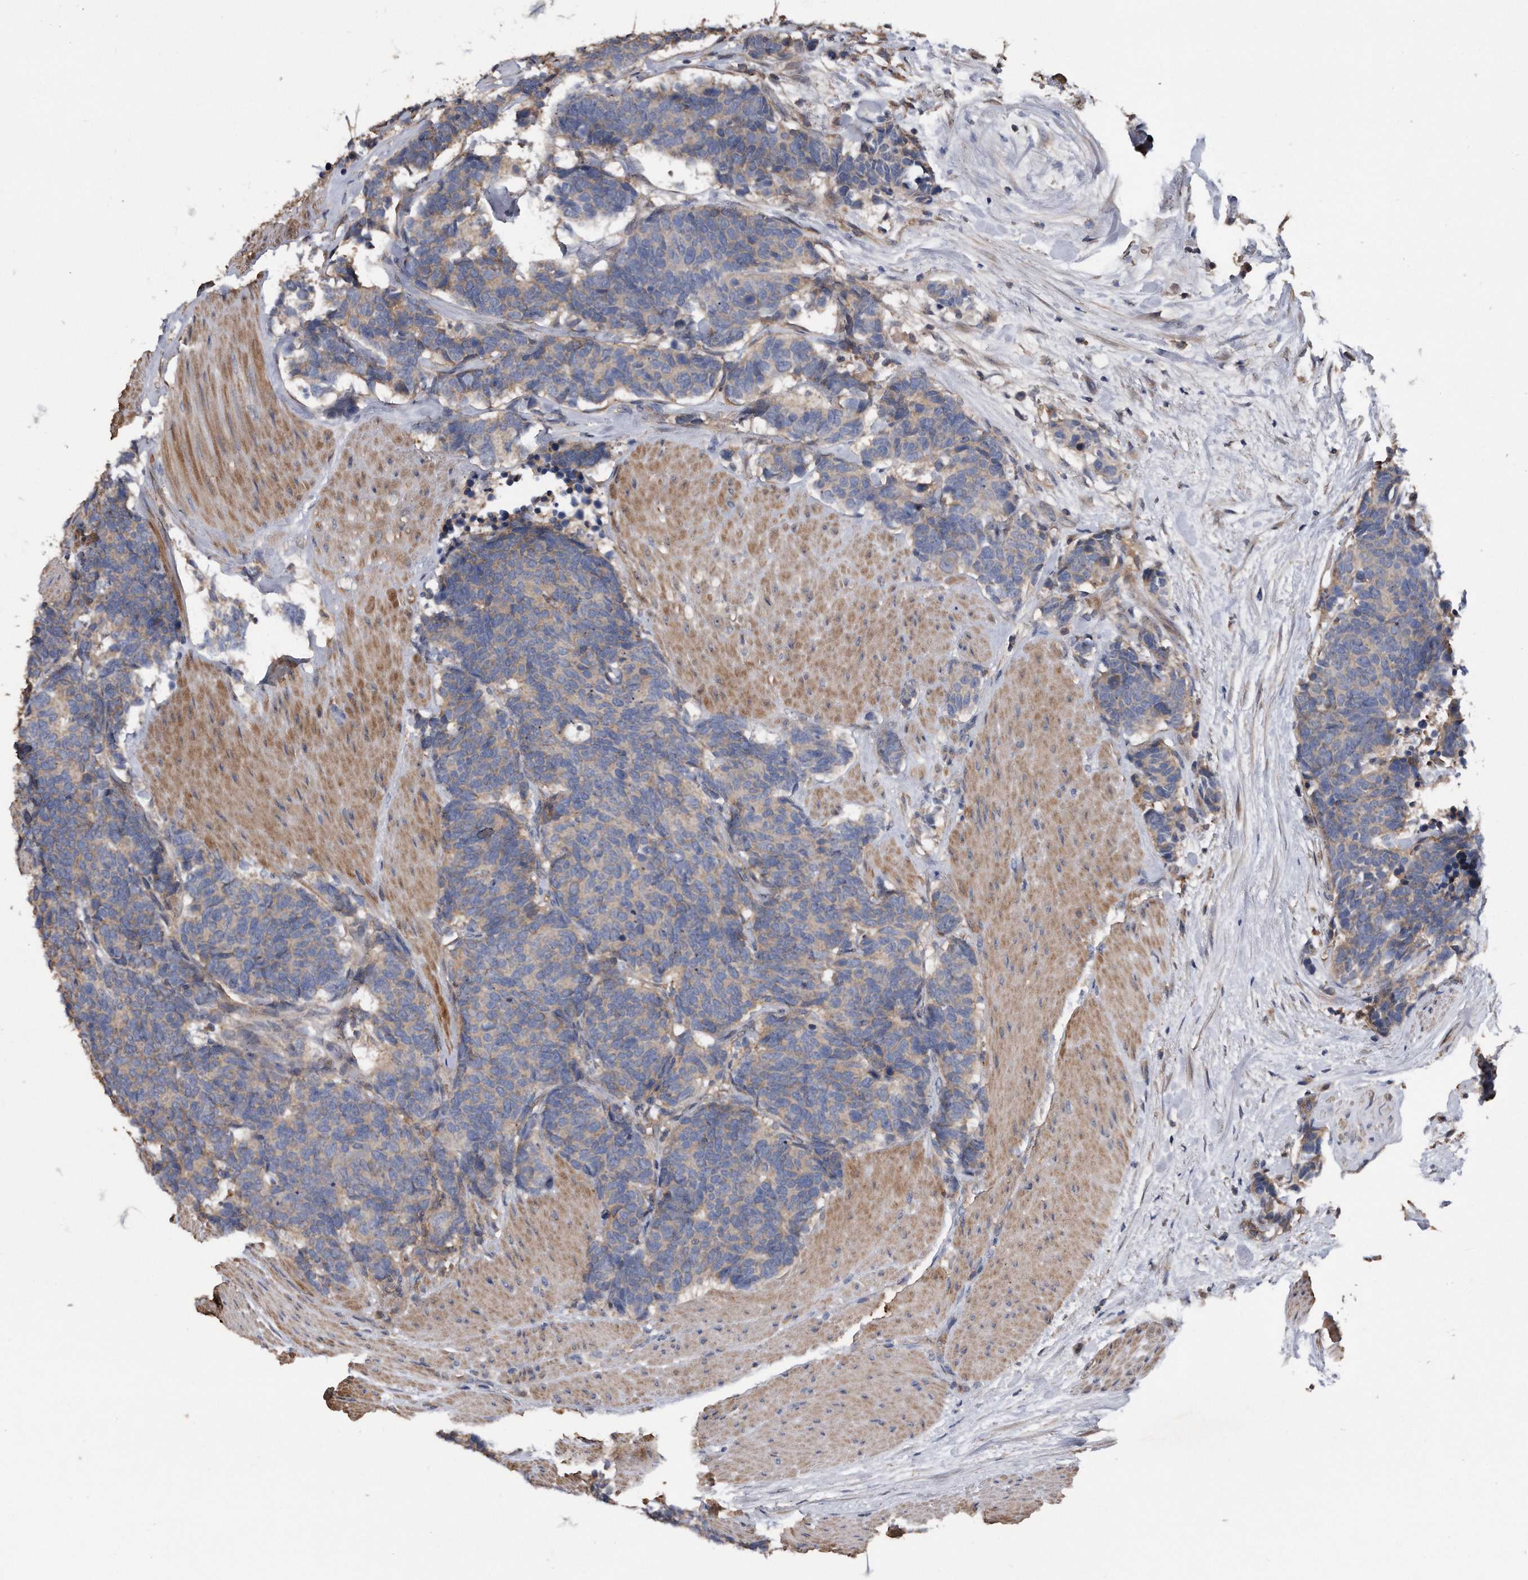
{"staining": {"intensity": "weak", "quantity": "25%-75%", "location": "cytoplasmic/membranous"}, "tissue": "carcinoid", "cell_type": "Tumor cells", "image_type": "cancer", "snomed": [{"axis": "morphology", "description": "Carcinoma, NOS"}, {"axis": "morphology", "description": "Carcinoid, malignant, NOS"}, {"axis": "topography", "description": "Urinary bladder"}], "caption": "The photomicrograph shows a brown stain indicating the presence of a protein in the cytoplasmic/membranous of tumor cells in carcinoma. (Brightfield microscopy of DAB IHC at high magnification).", "gene": "KCND3", "patient": {"sex": "male", "age": 57}}